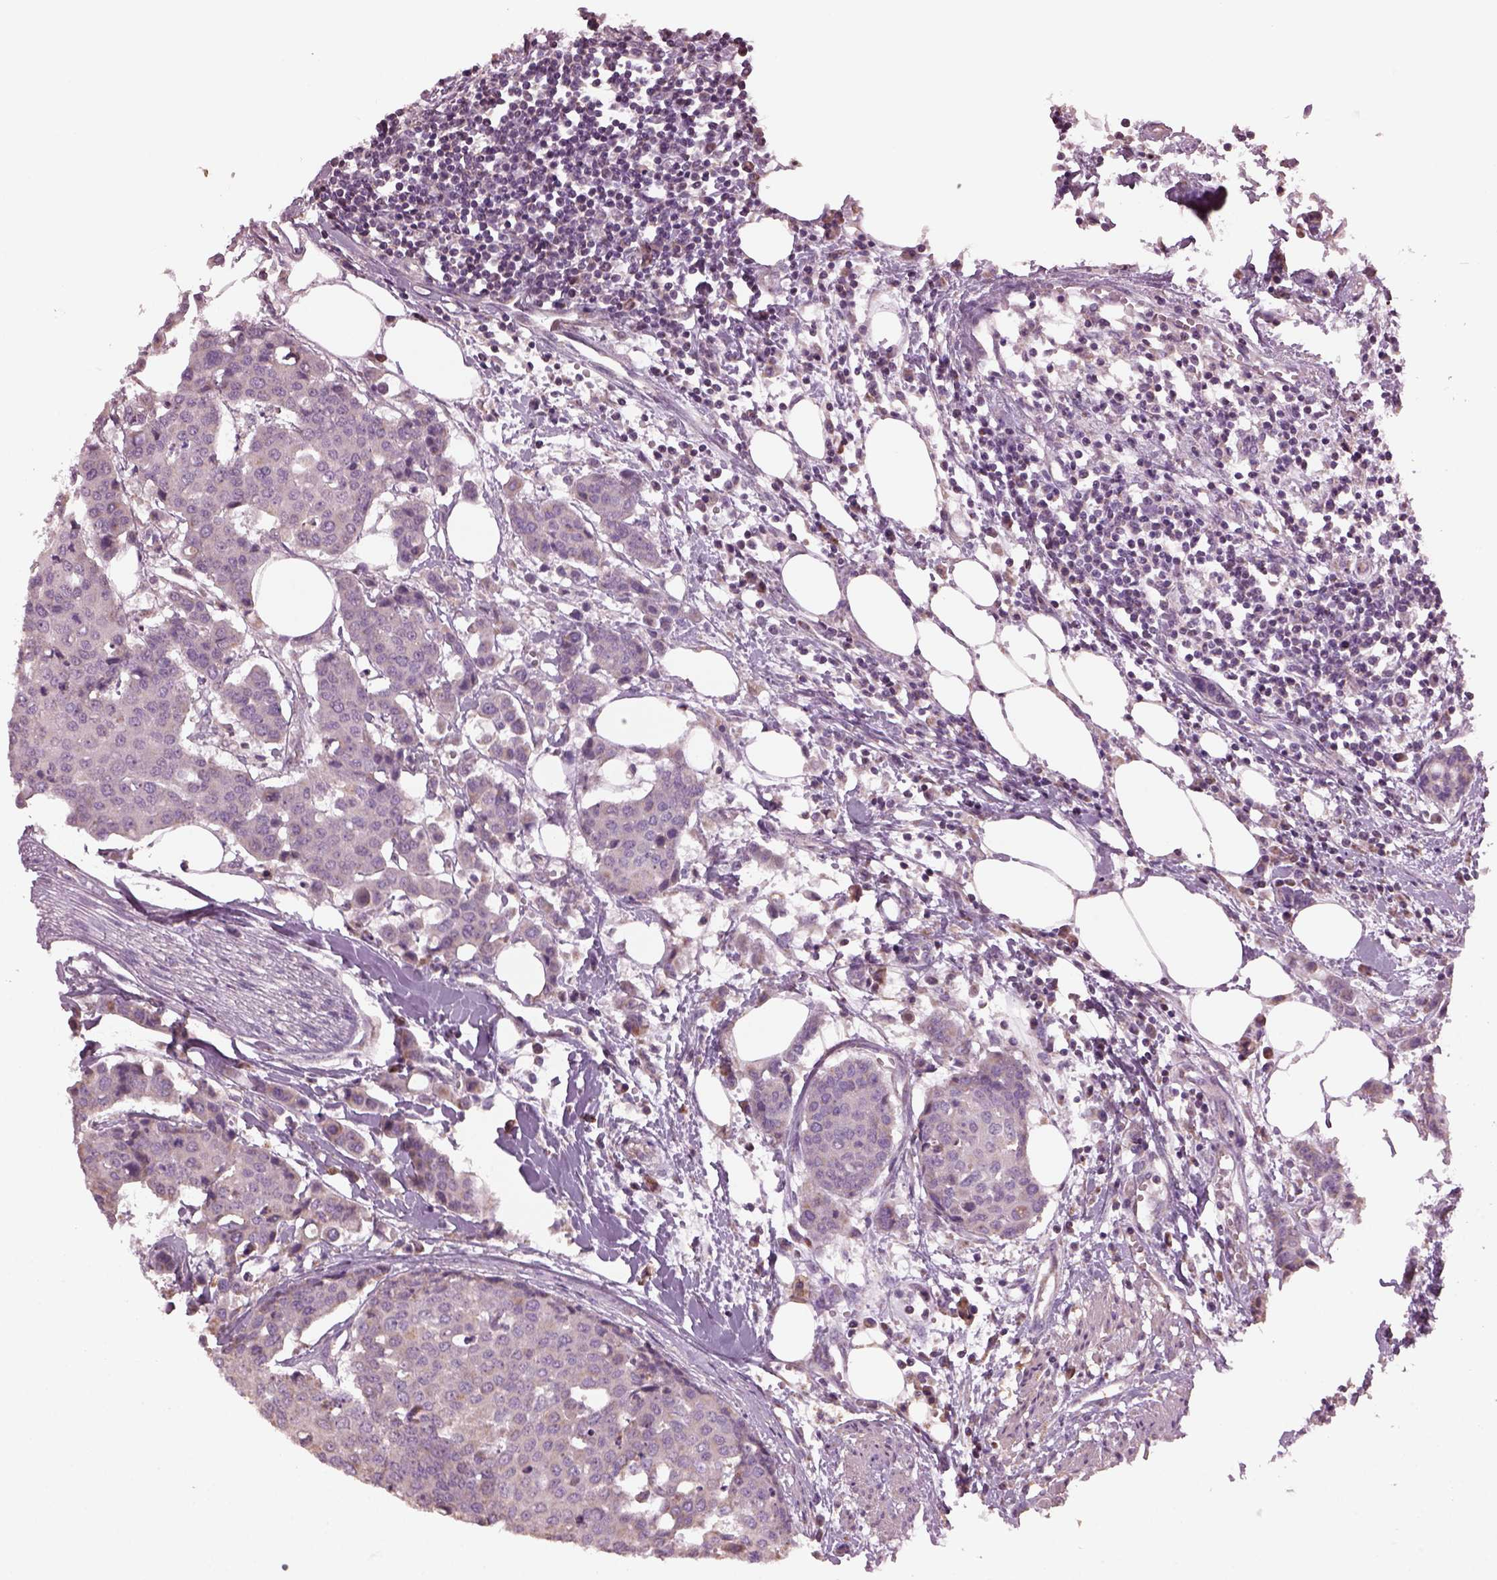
{"staining": {"intensity": "negative", "quantity": "none", "location": "none"}, "tissue": "carcinoid", "cell_type": "Tumor cells", "image_type": "cancer", "snomed": [{"axis": "morphology", "description": "Carcinoid, malignant, NOS"}, {"axis": "topography", "description": "Colon"}], "caption": "Immunohistochemistry of carcinoid shows no expression in tumor cells.", "gene": "SPATA7", "patient": {"sex": "male", "age": 81}}